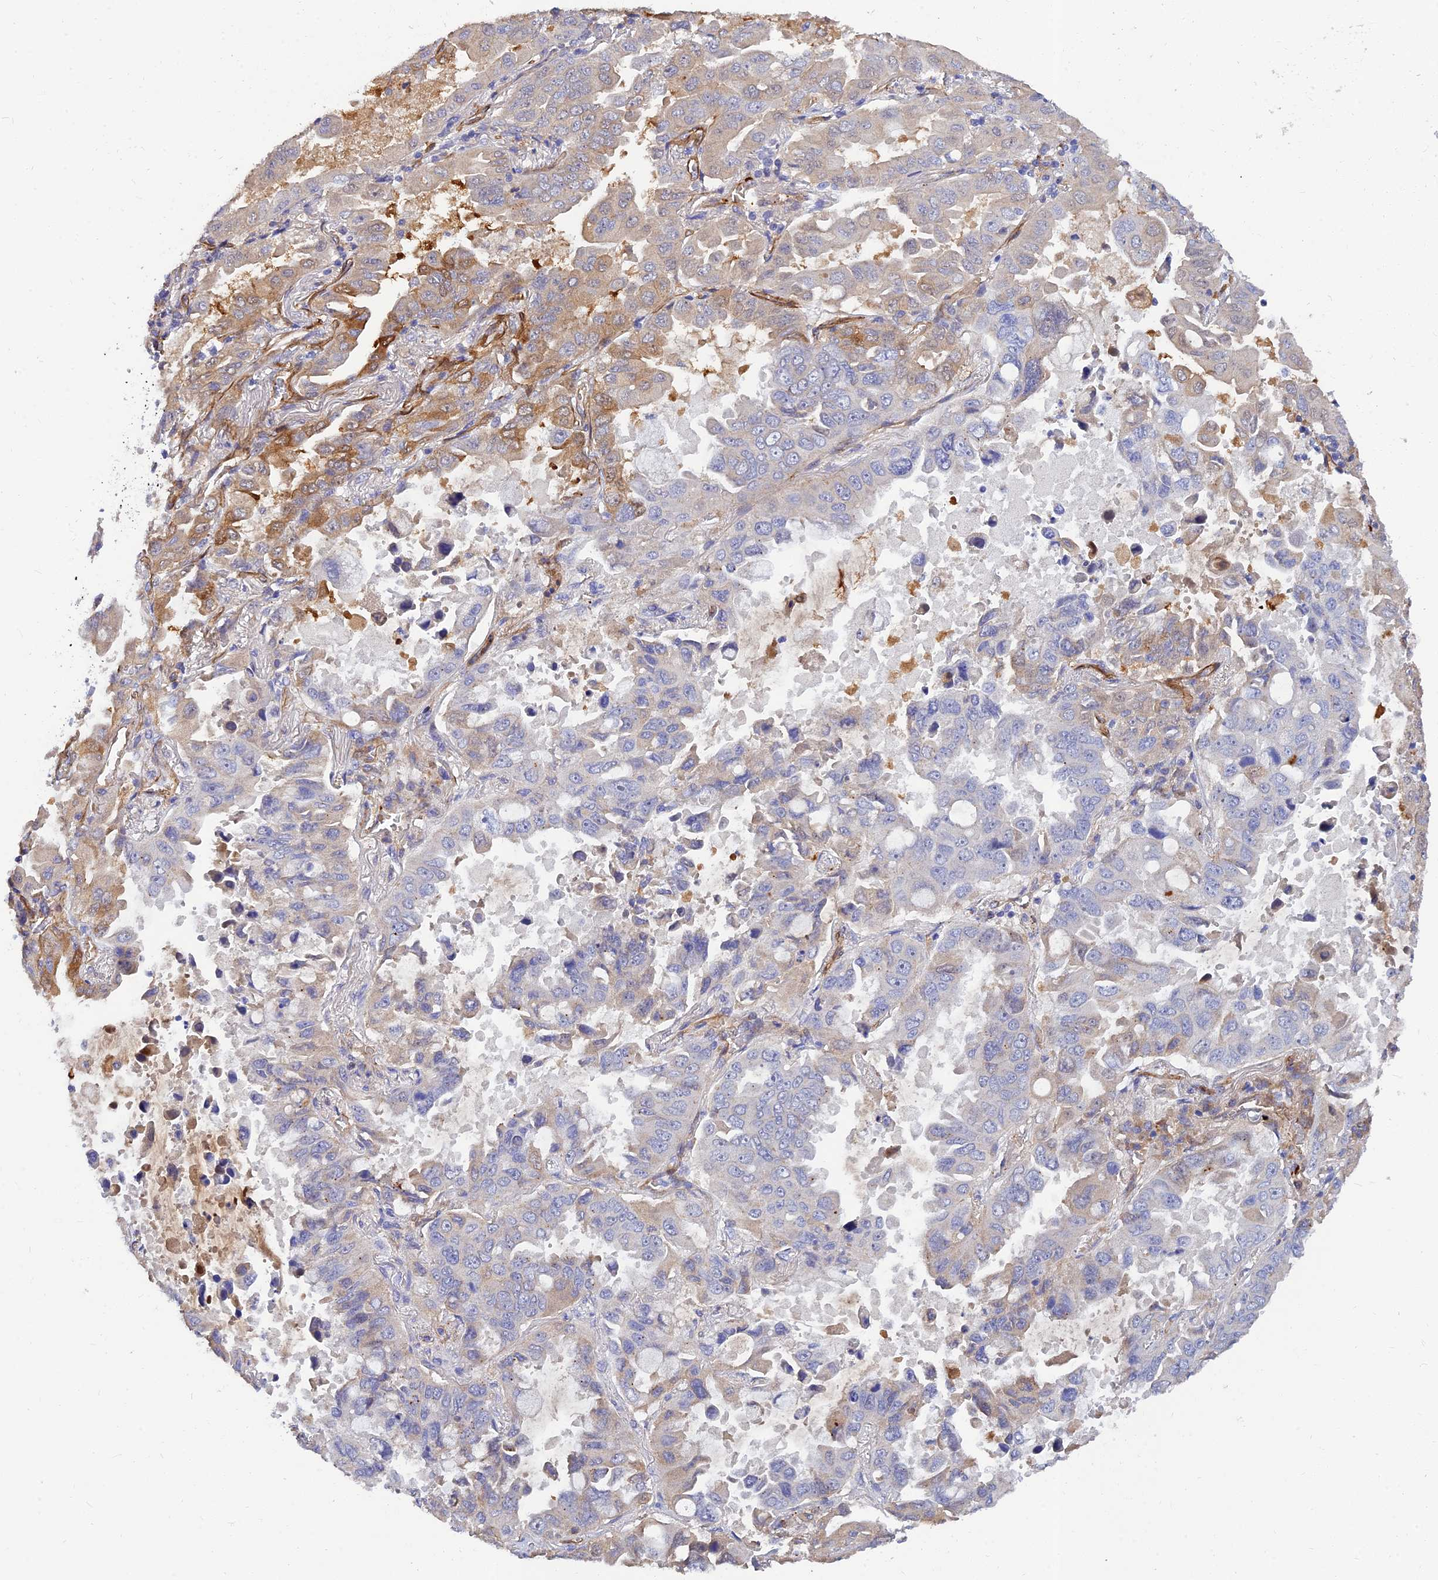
{"staining": {"intensity": "moderate", "quantity": "<25%", "location": "cytoplasmic/membranous"}, "tissue": "lung cancer", "cell_type": "Tumor cells", "image_type": "cancer", "snomed": [{"axis": "morphology", "description": "Adenocarcinoma, NOS"}, {"axis": "topography", "description": "Lung"}], "caption": "Immunohistochemistry photomicrograph of neoplastic tissue: human lung cancer stained using immunohistochemistry displays low levels of moderate protein expression localized specifically in the cytoplasmic/membranous of tumor cells, appearing as a cytoplasmic/membranous brown color.", "gene": "MRPL35", "patient": {"sex": "male", "age": 64}}